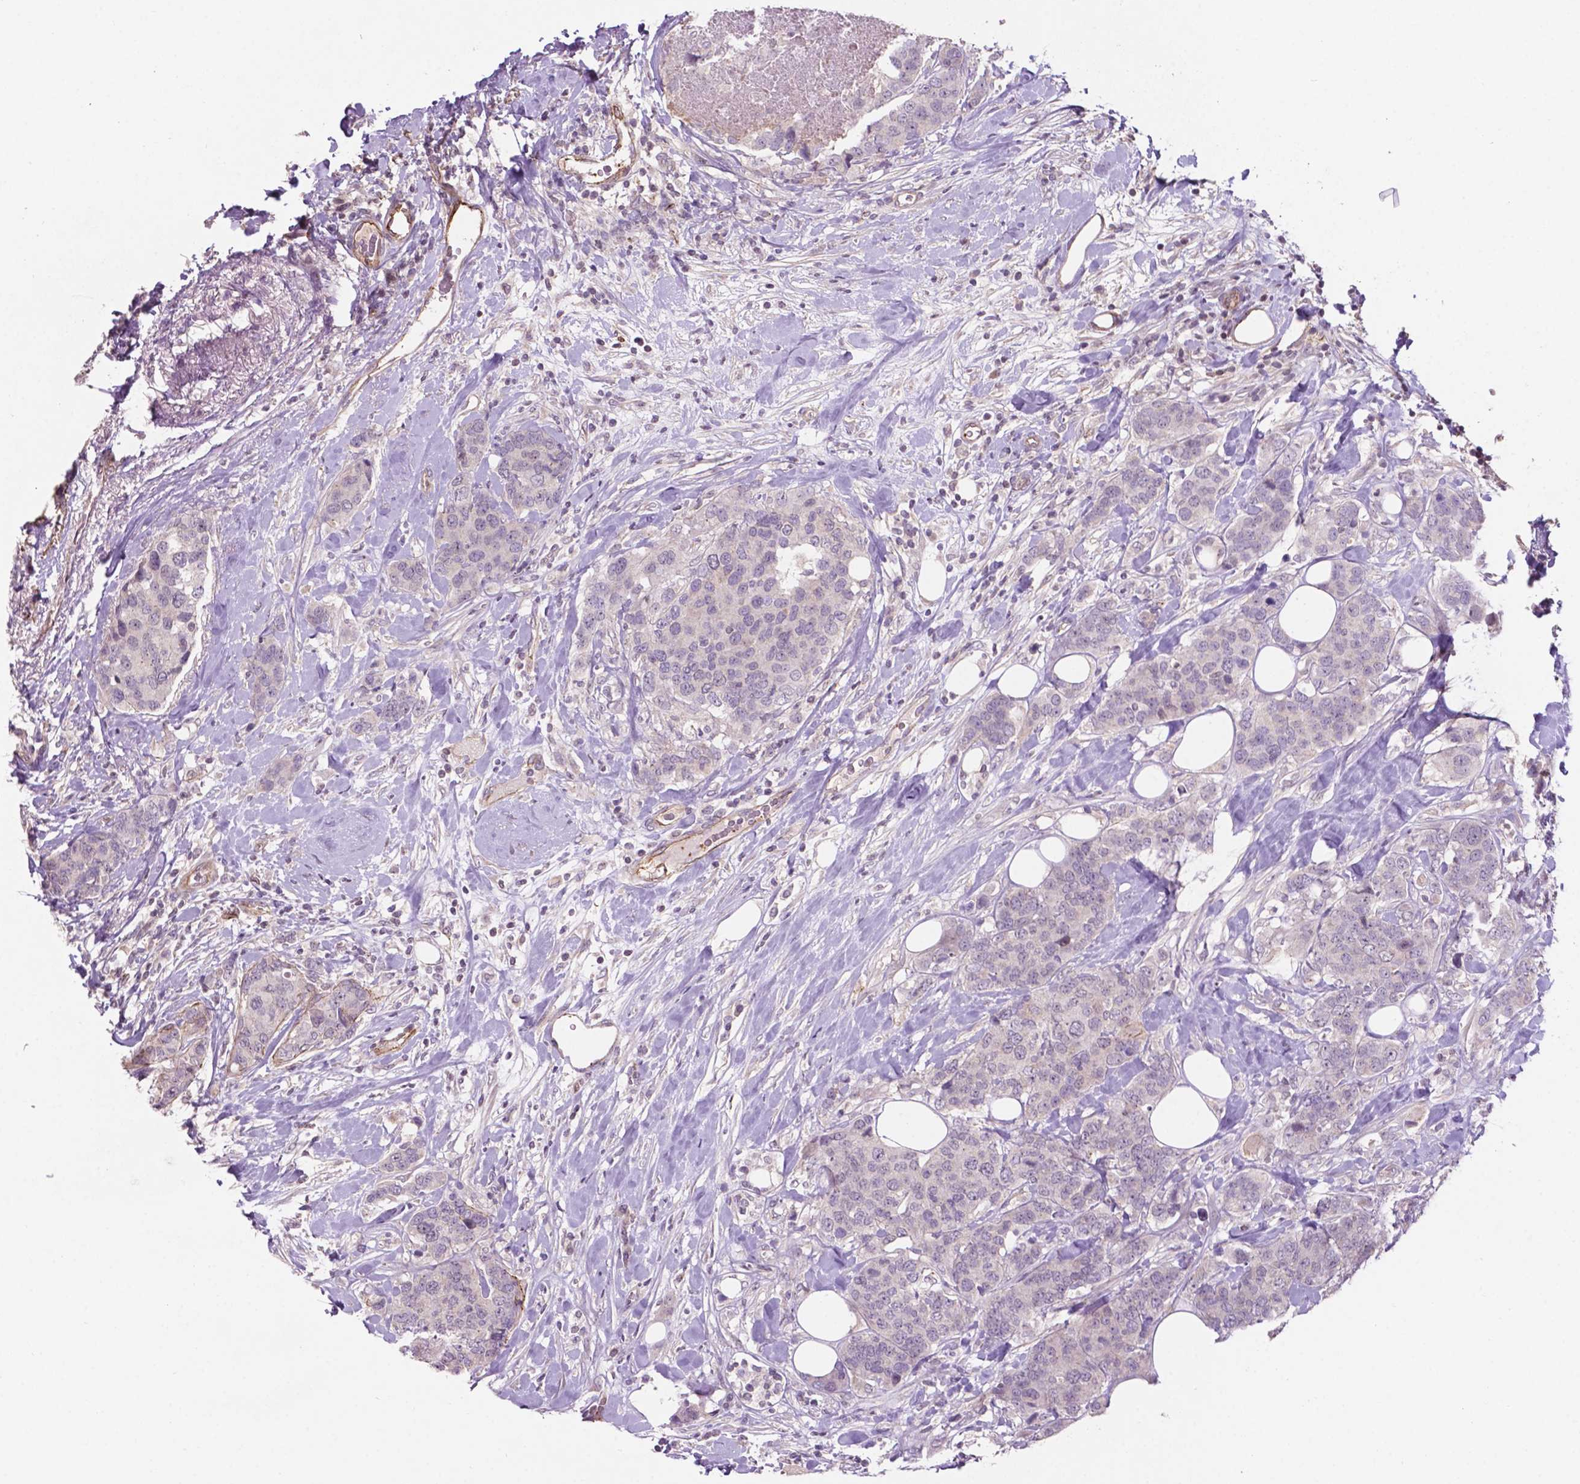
{"staining": {"intensity": "negative", "quantity": "none", "location": "none"}, "tissue": "breast cancer", "cell_type": "Tumor cells", "image_type": "cancer", "snomed": [{"axis": "morphology", "description": "Lobular carcinoma"}, {"axis": "topography", "description": "Breast"}], "caption": "This is an immunohistochemistry histopathology image of breast cancer (lobular carcinoma). There is no expression in tumor cells.", "gene": "ARL5C", "patient": {"sex": "female", "age": 59}}